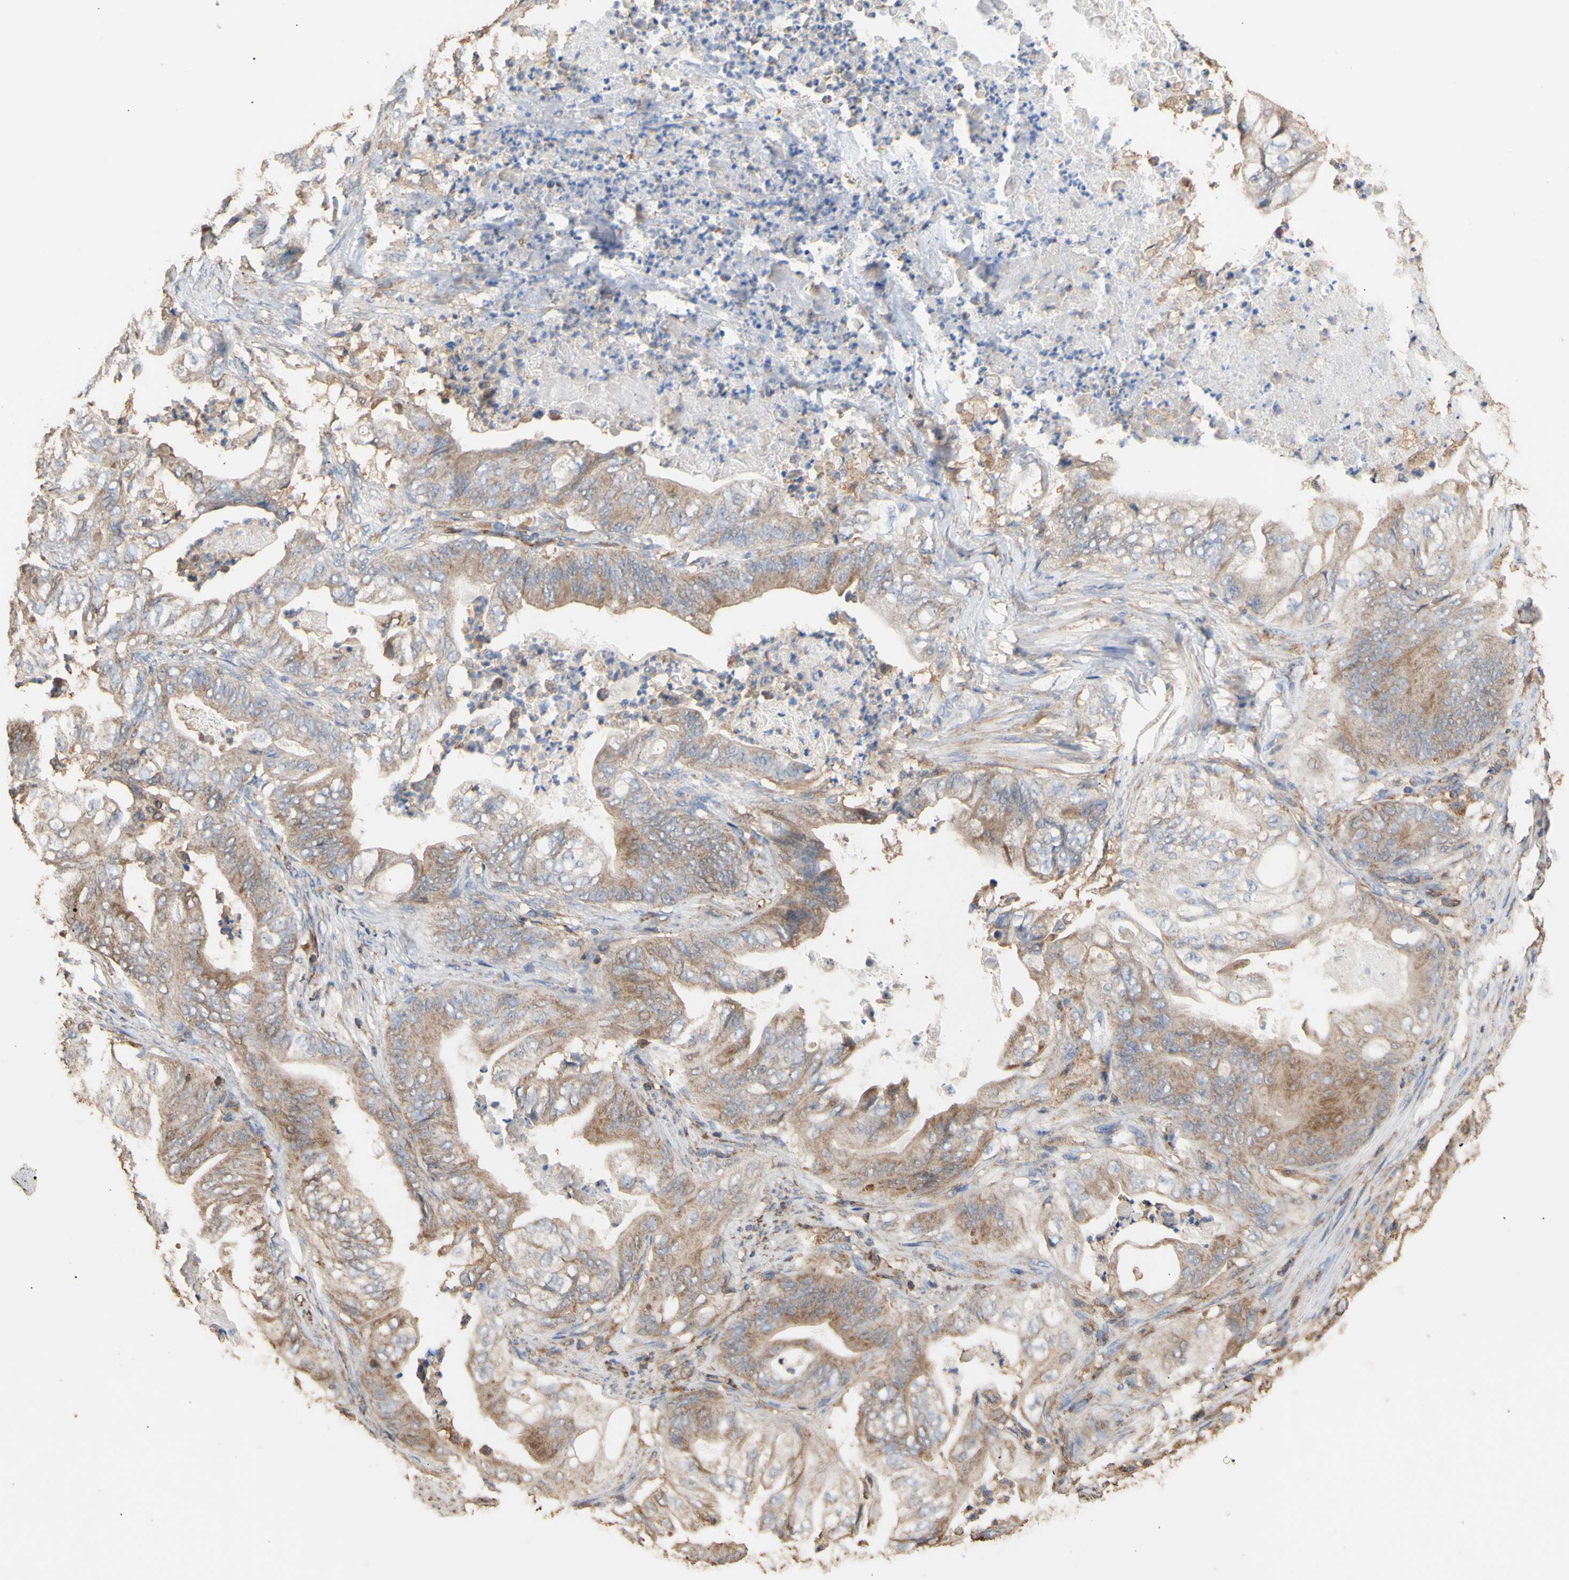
{"staining": {"intensity": "moderate", "quantity": ">75%", "location": "cytoplasmic/membranous"}, "tissue": "stomach cancer", "cell_type": "Tumor cells", "image_type": "cancer", "snomed": [{"axis": "morphology", "description": "Adenocarcinoma, NOS"}, {"axis": "topography", "description": "Stomach"}], "caption": "A high-resolution image shows immunohistochemistry staining of stomach cancer (adenocarcinoma), which shows moderate cytoplasmic/membranous expression in approximately >75% of tumor cells. Using DAB (brown) and hematoxylin (blue) stains, captured at high magnification using brightfield microscopy.", "gene": "ALDH9A1", "patient": {"sex": "female", "age": 73}}